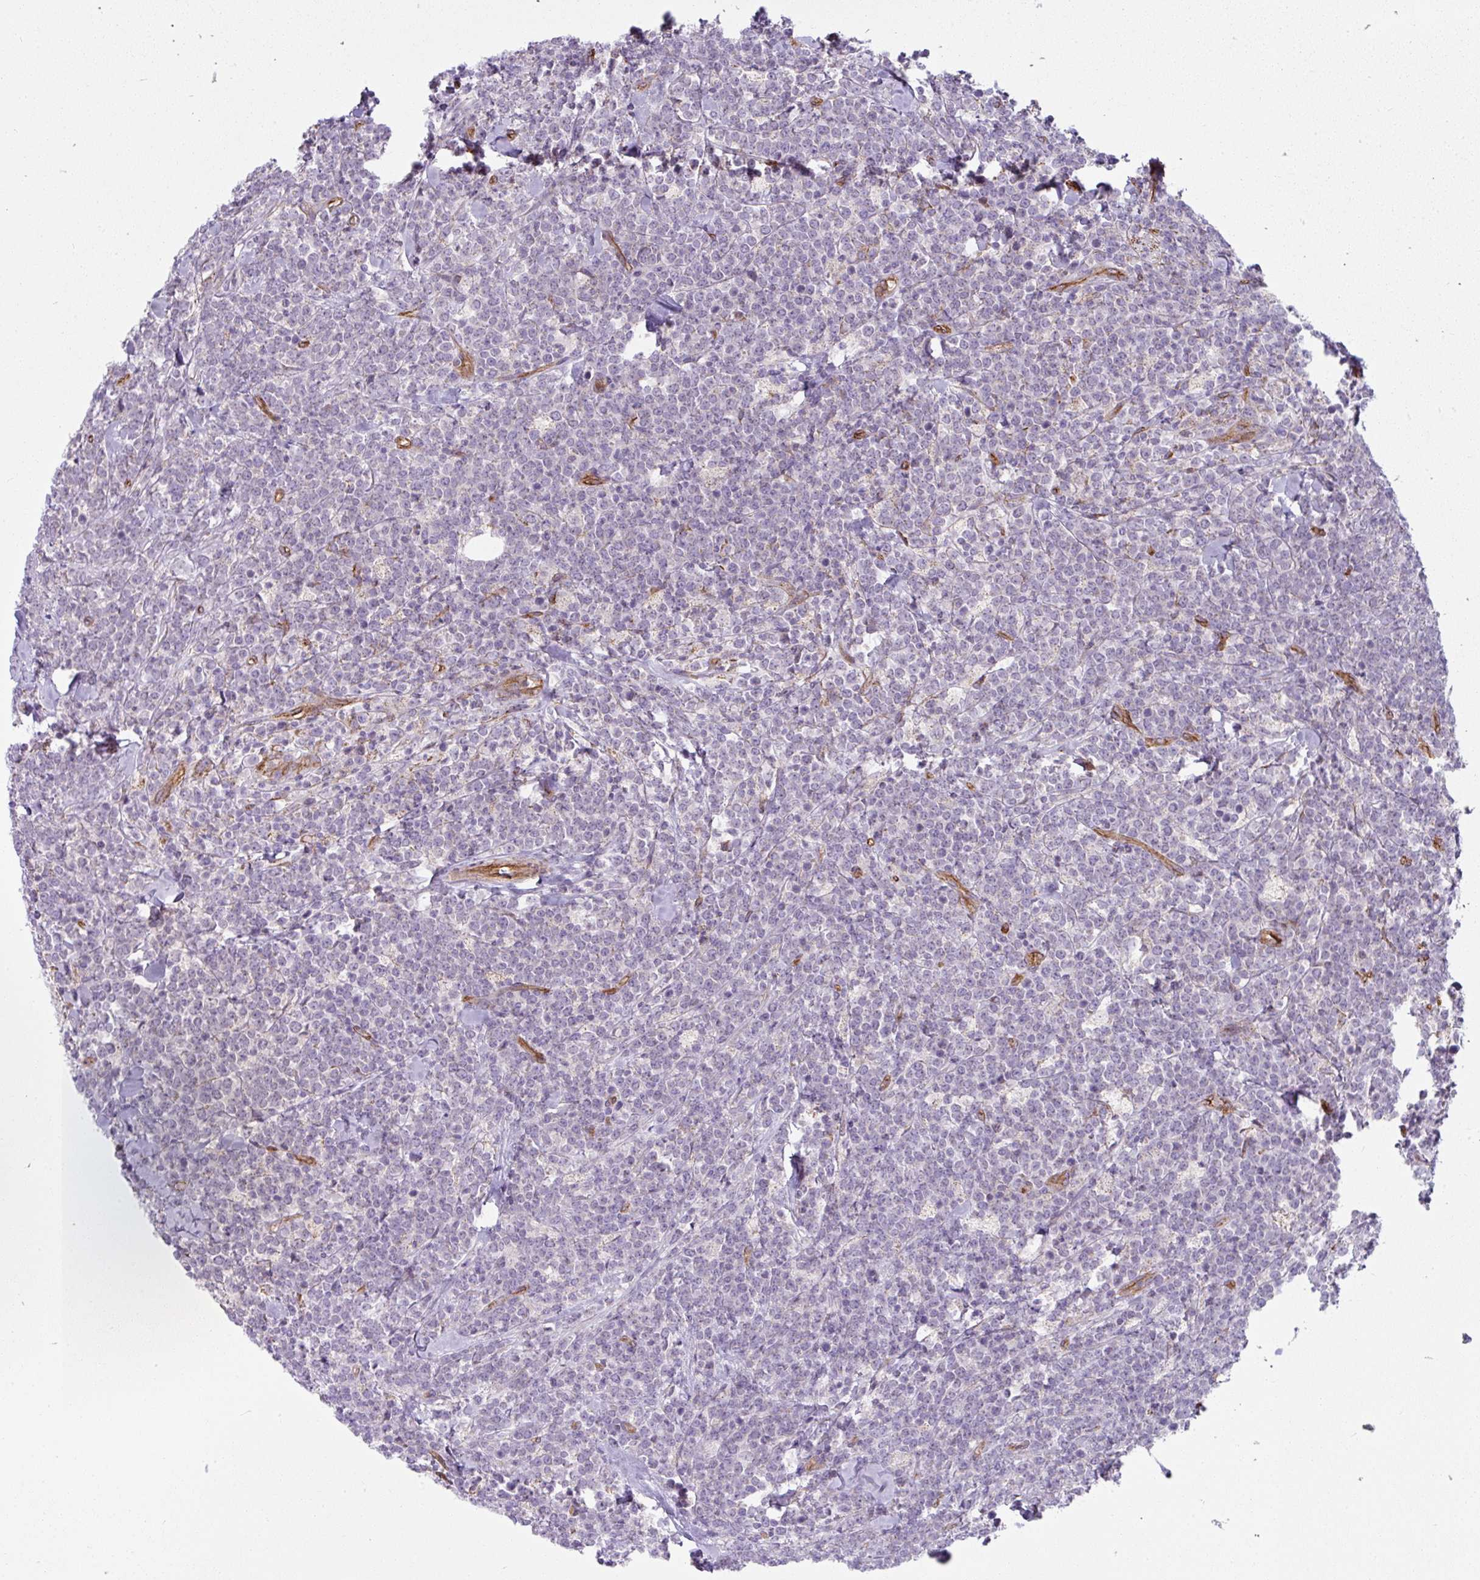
{"staining": {"intensity": "negative", "quantity": "none", "location": "none"}, "tissue": "lymphoma", "cell_type": "Tumor cells", "image_type": "cancer", "snomed": [{"axis": "morphology", "description": "Malignant lymphoma, non-Hodgkin's type, High grade"}, {"axis": "topography", "description": "Small intestine"}, {"axis": "topography", "description": "Colon"}], "caption": "Tumor cells are negative for brown protein staining in high-grade malignant lymphoma, non-Hodgkin's type. The staining was performed using DAB to visualize the protein expression in brown, while the nuclei were stained in blue with hematoxylin (Magnification: 20x).", "gene": "ANKUB1", "patient": {"sex": "male", "age": 8}}